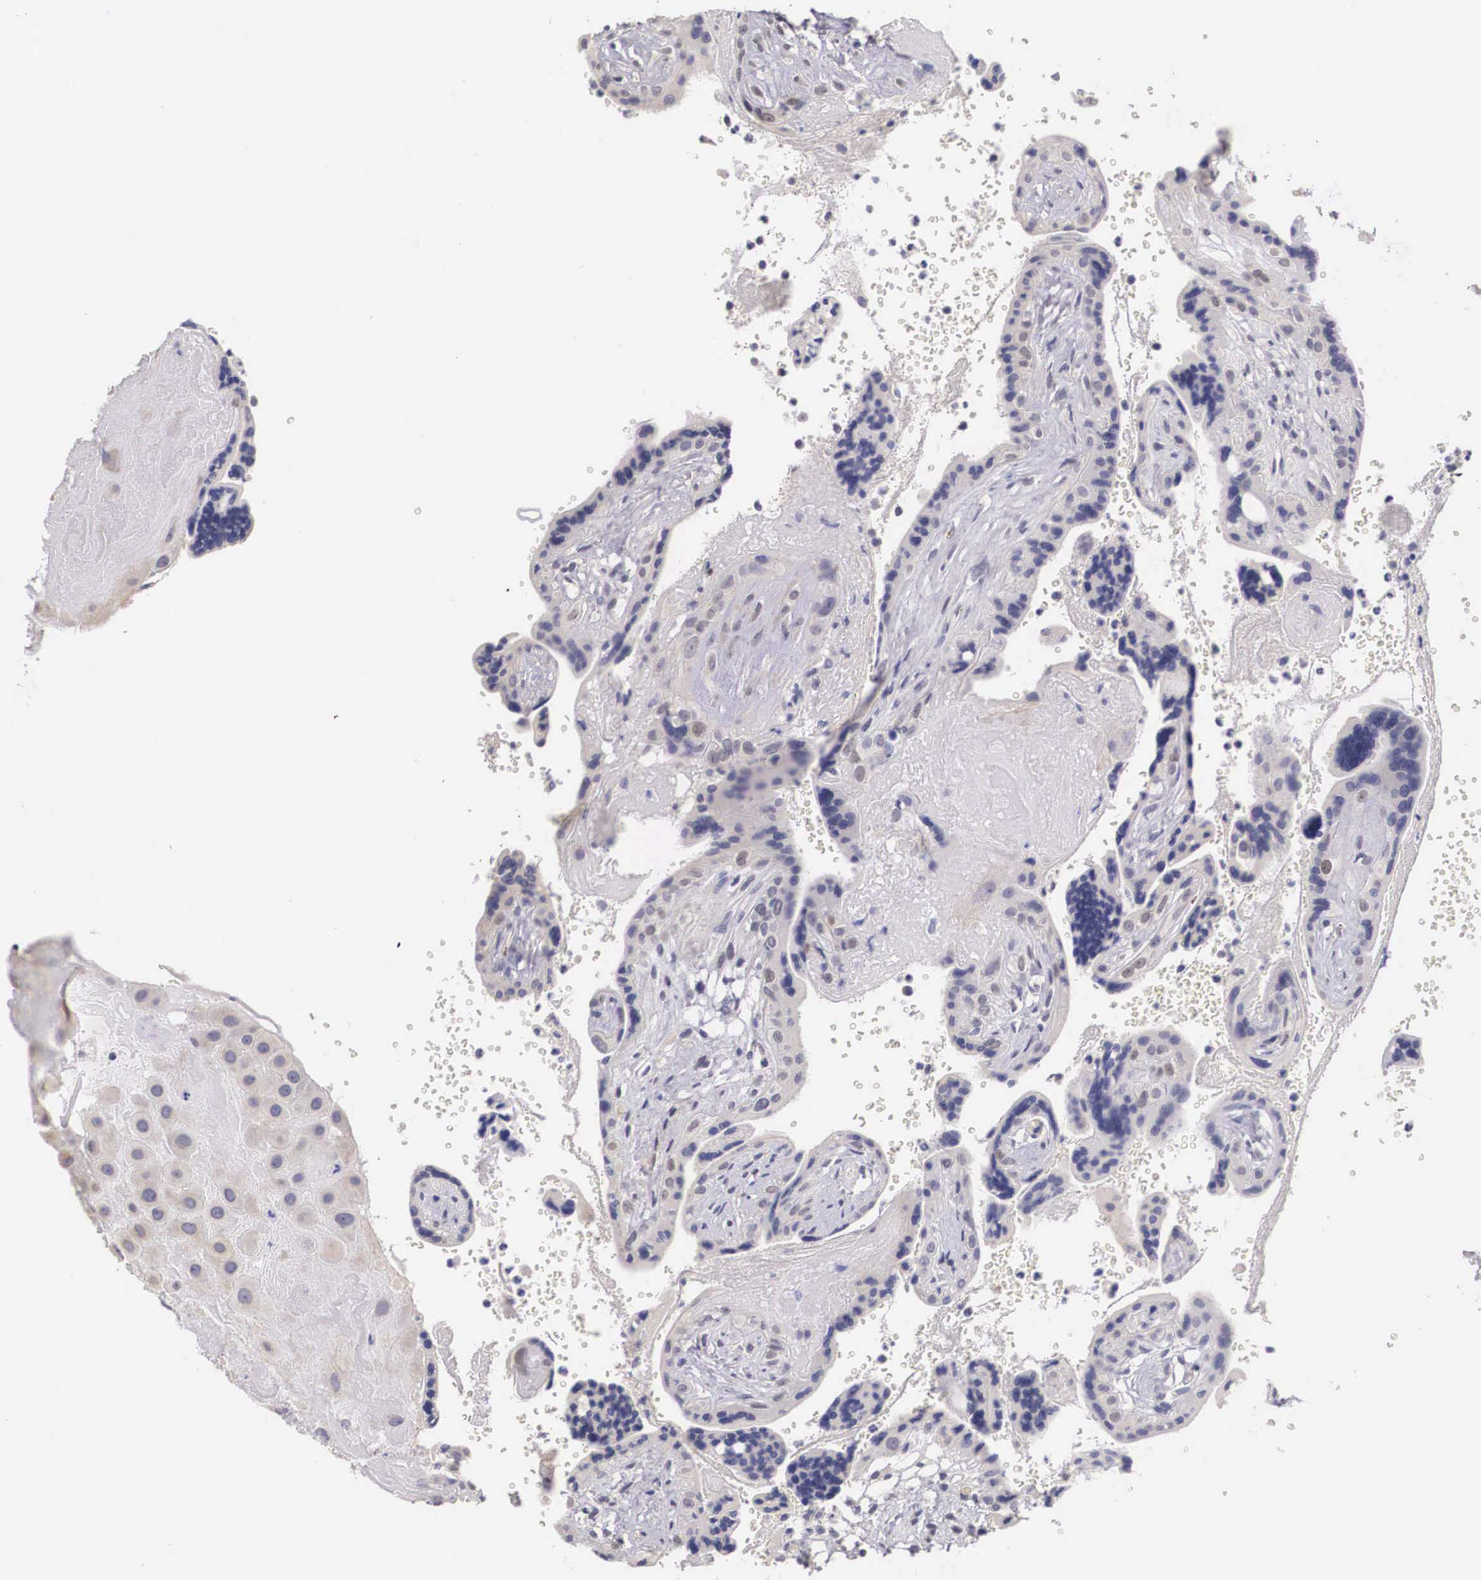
{"staining": {"intensity": "weak", "quantity": "25%-75%", "location": "cytoplasmic/membranous"}, "tissue": "placenta", "cell_type": "Decidual cells", "image_type": "normal", "snomed": [{"axis": "morphology", "description": "Normal tissue, NOS"}, {"axis": "topography", "description": "Placenta"}], "caption": "Decidual cells exhibit low levels of weak cytoplasmic/membranous expression in about 25%-75% of cells in unremarkable placenta.", "gene": "ENOX2", "patient": {"sex": "female", "age": 24}}